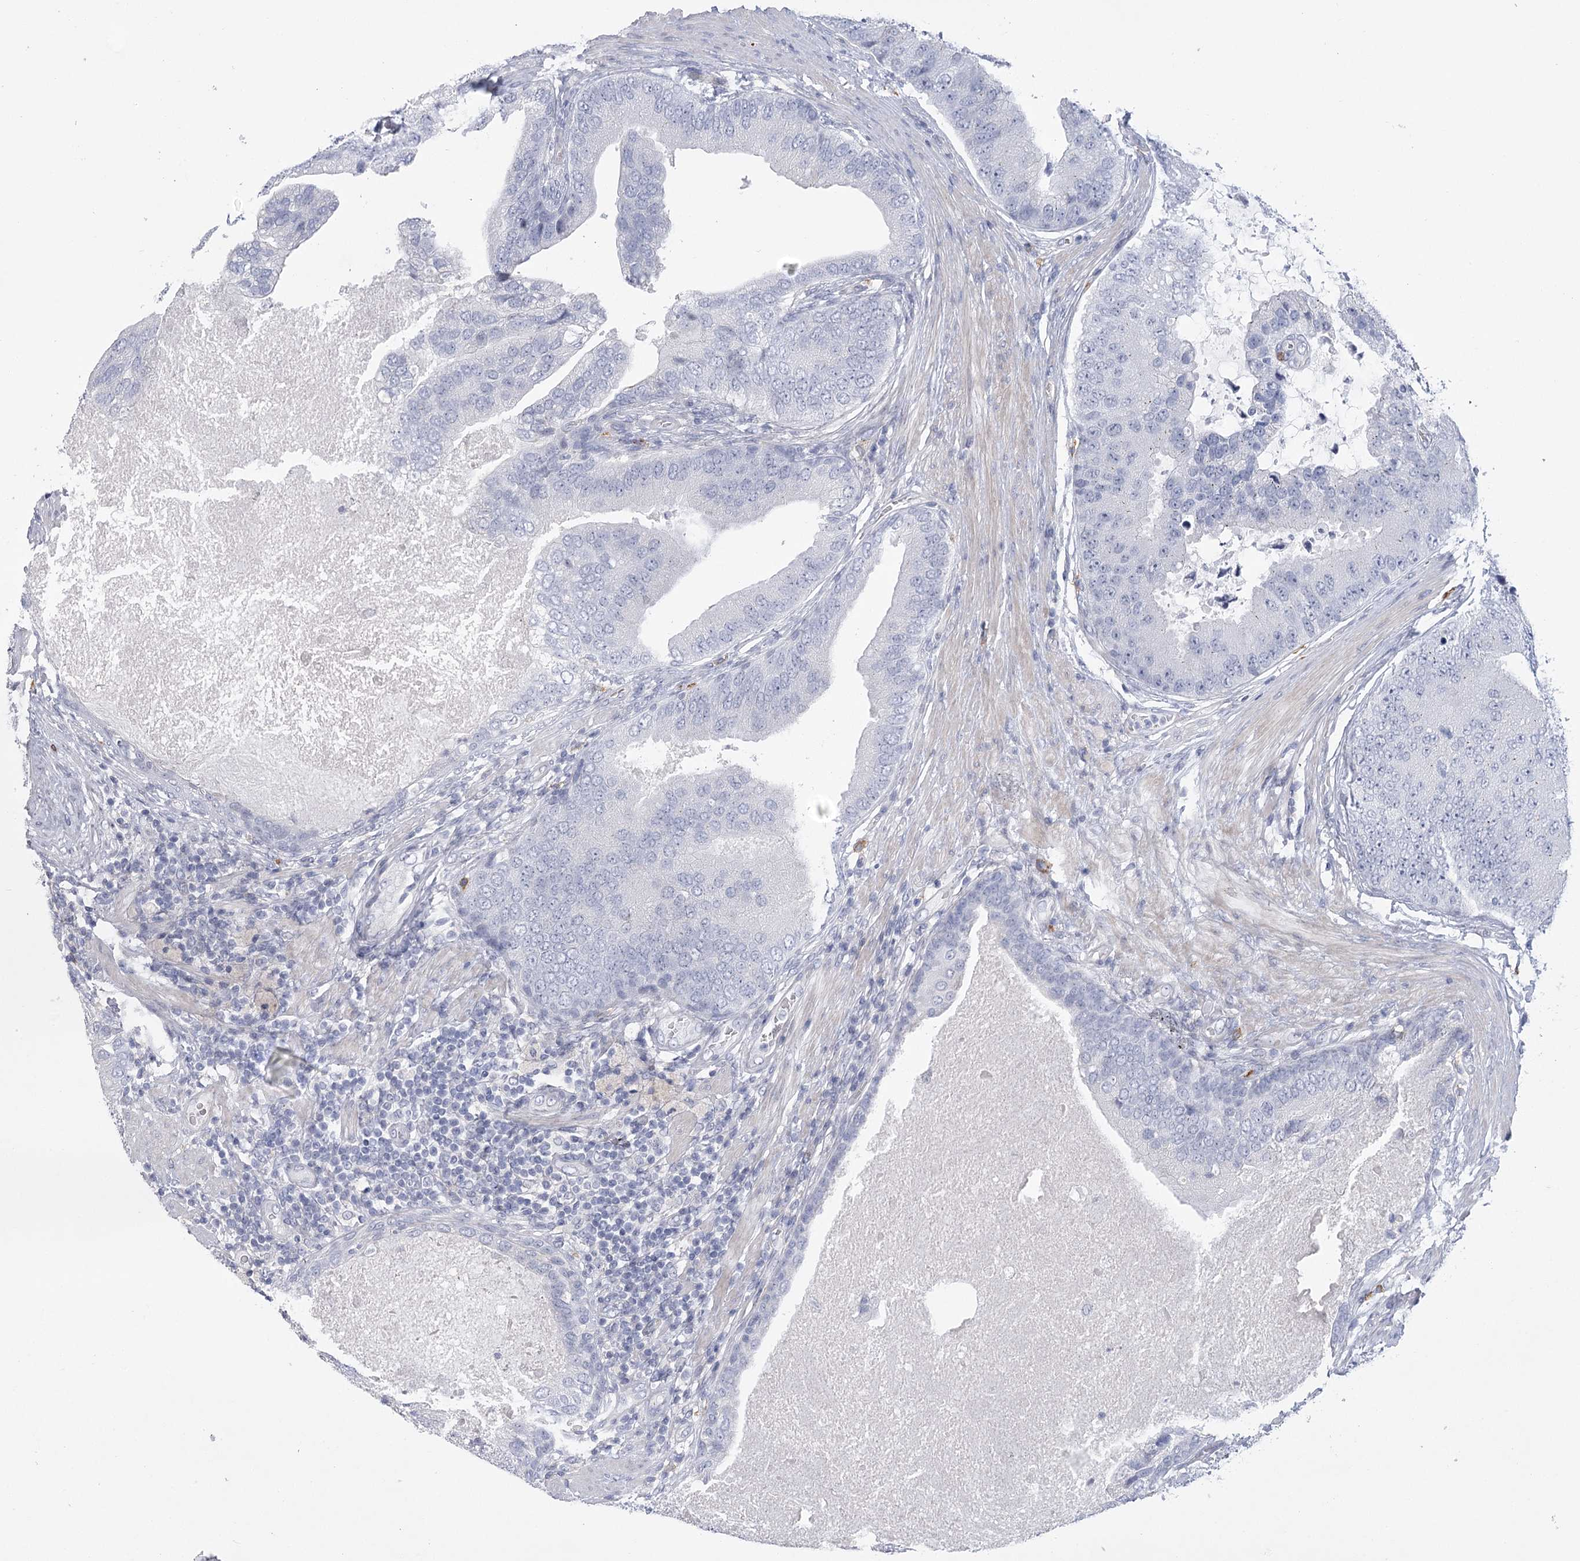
{"staining": {"intensity": "negative", "quantity": "none", "location": "none"}, "tissue": "prostate cancer", "cell_type": "Tumor cells", "image_type": "cancer", "snomed": [{"axis": "morphology", "description": "Adenocarcinoma, High grade"}, {"axis": "topography", "description": "Prostate"}], "caption": "There is no significant staining in tumor cells of prostate cancer.", "gene": "FAM76B", "patient": {"sex": "male", "age": 70}}